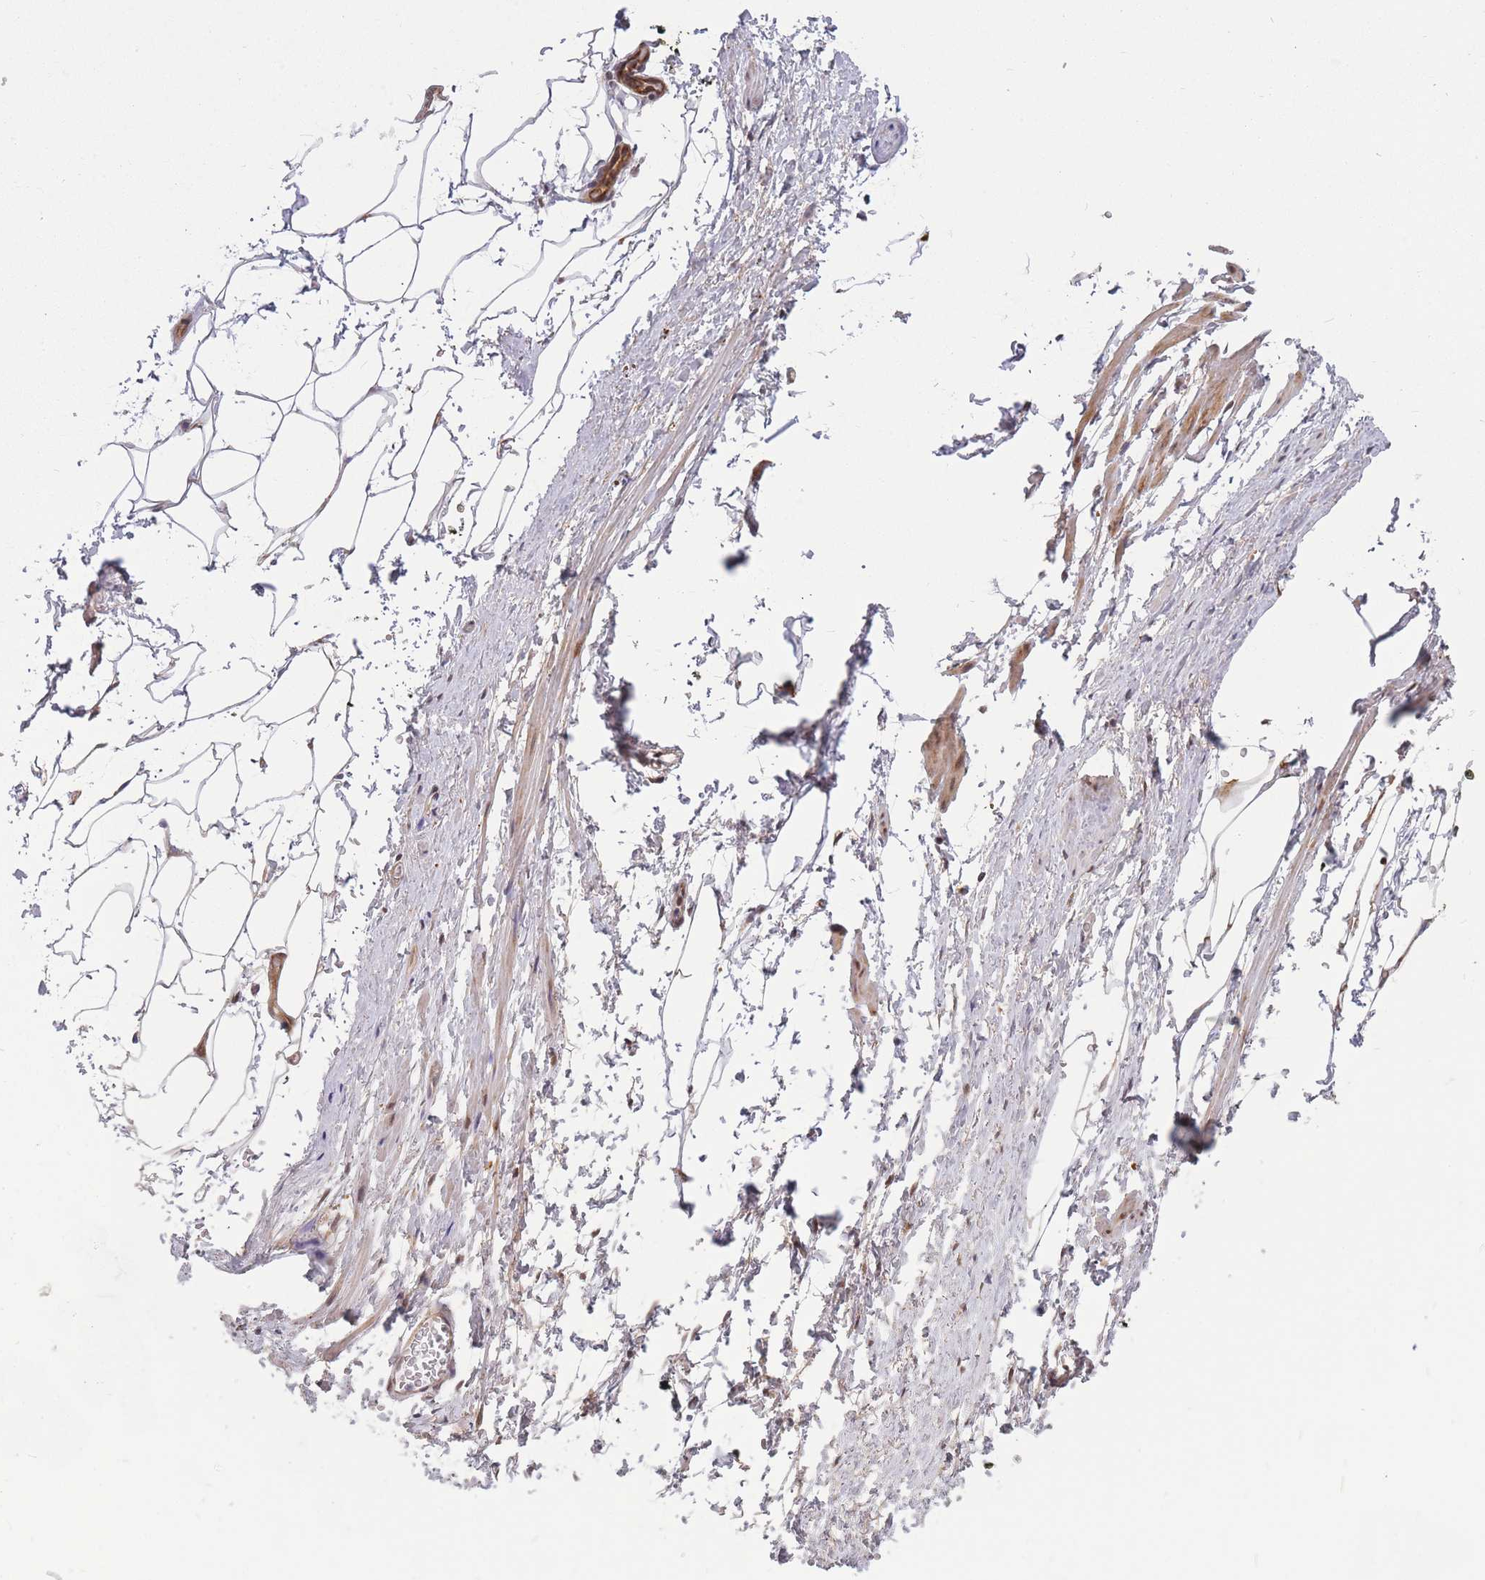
{"staining": {"intensity": "negative", "quantity": "none", "location": "none"}, "tissue": "adipose tissue", "cell_type": "Adipocytes", "image_type": "normal", "snomed": [{"axis": "morphology", "description": "Normal tissue, NOS"}, {"axis": "morphology", "description": "Adenocarcinoma, Low grade"}, {"axis": "topography", "description": "Prostate"}, {"axis": "topography", "description": "Peripheral nerve tissue"}], "caption": "The micrograph exhibits no staining of adipocytes in benign adipose tissue.", "gene": "BCL9L", "patient": {"sex": "male", "age": 63}}